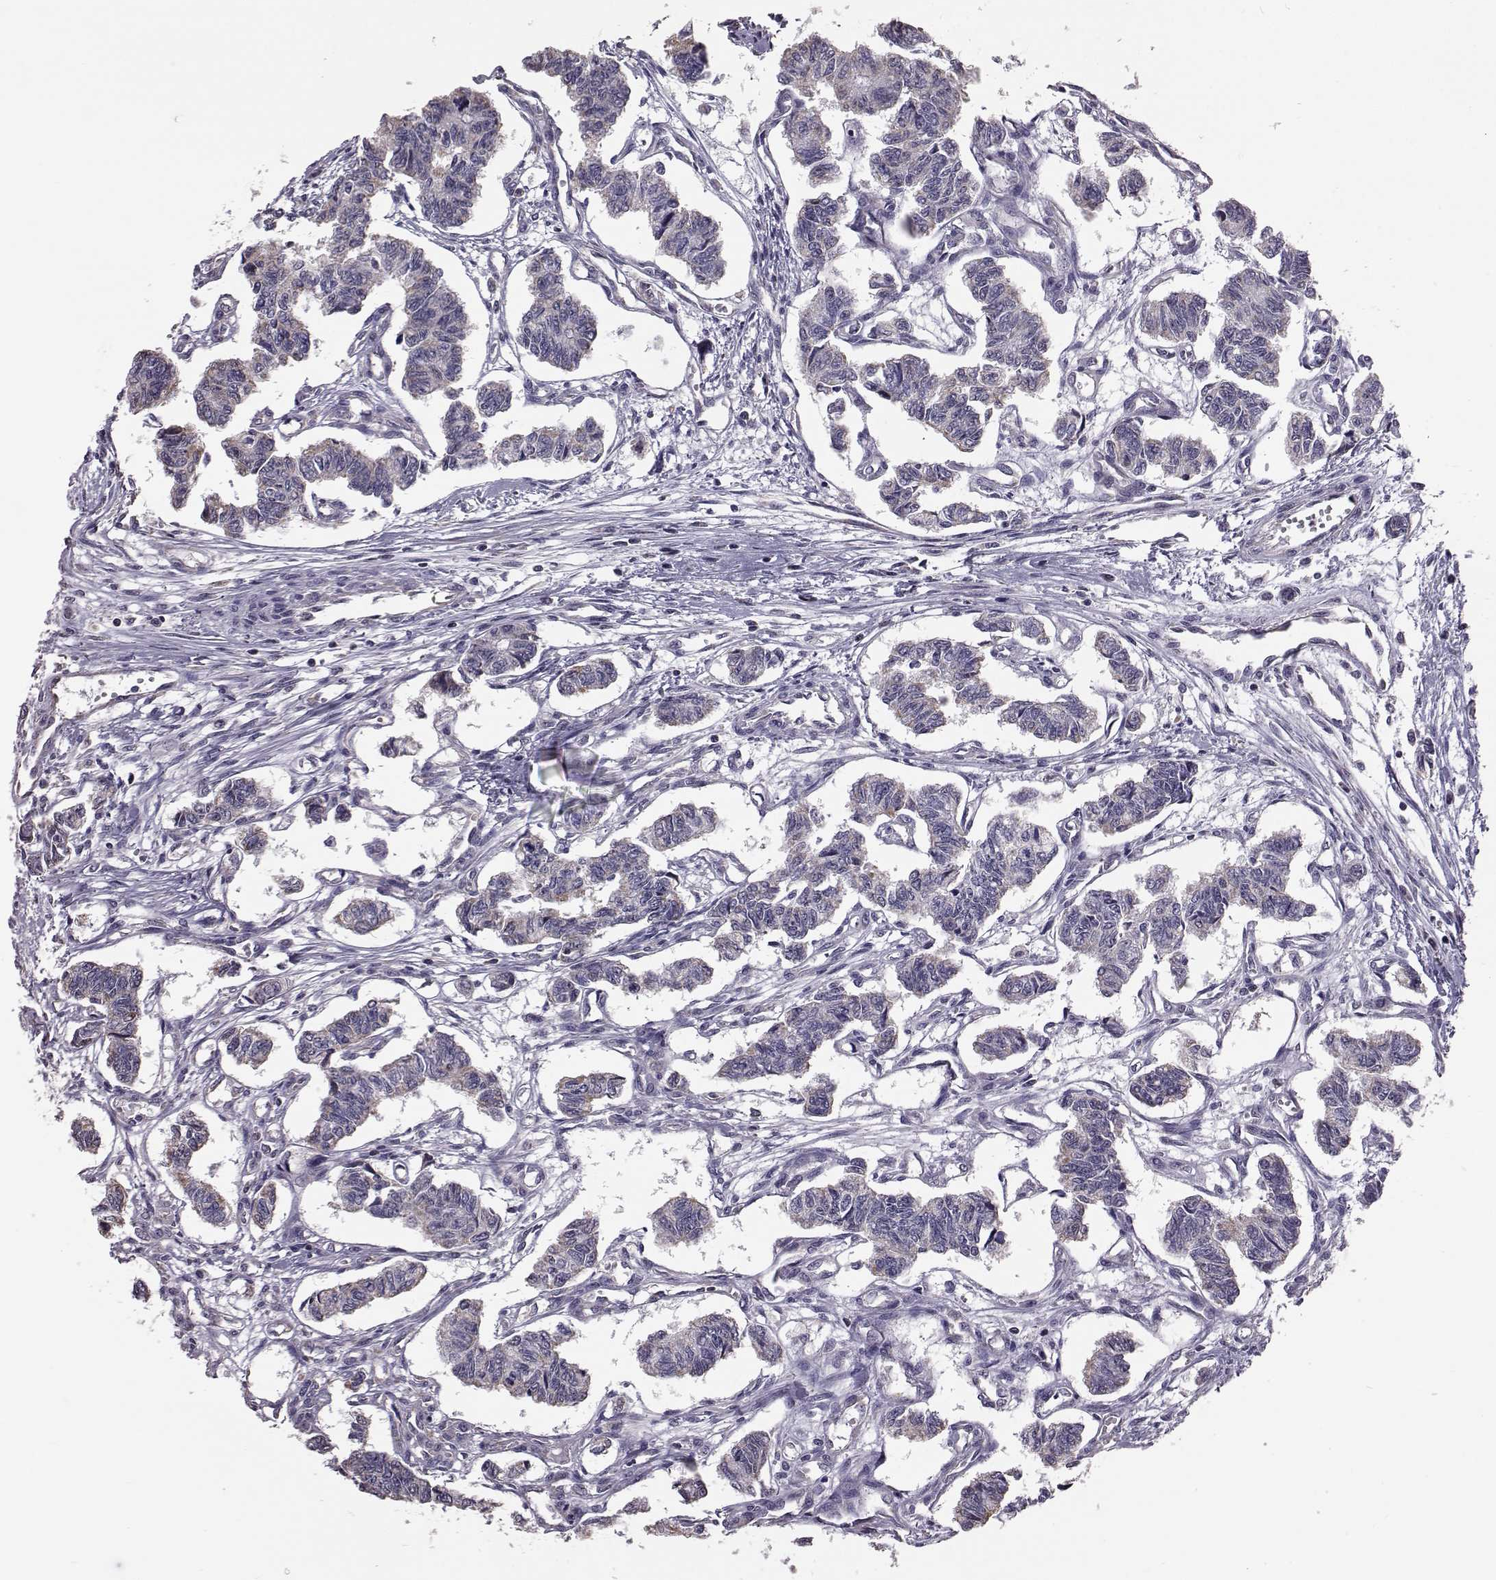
{"staining": {"intensity": "negative", "quantity": "none", "location": "none"}, "tissue": "carcinoid", "cell_type": "Tumor cells", "image_type": "cancer", "snomed": [{"axis": "morphology", "description": "Carcinoid, malignant, NOS"}, {"axis": "topography", "description": "Kidney"}], "caption": "The histopathology image displays no significant positivity in tumor cells of carcinoid (malignant).", "gene": "ALDH3A1", "patient": {"sex": "female", "age": 41}}